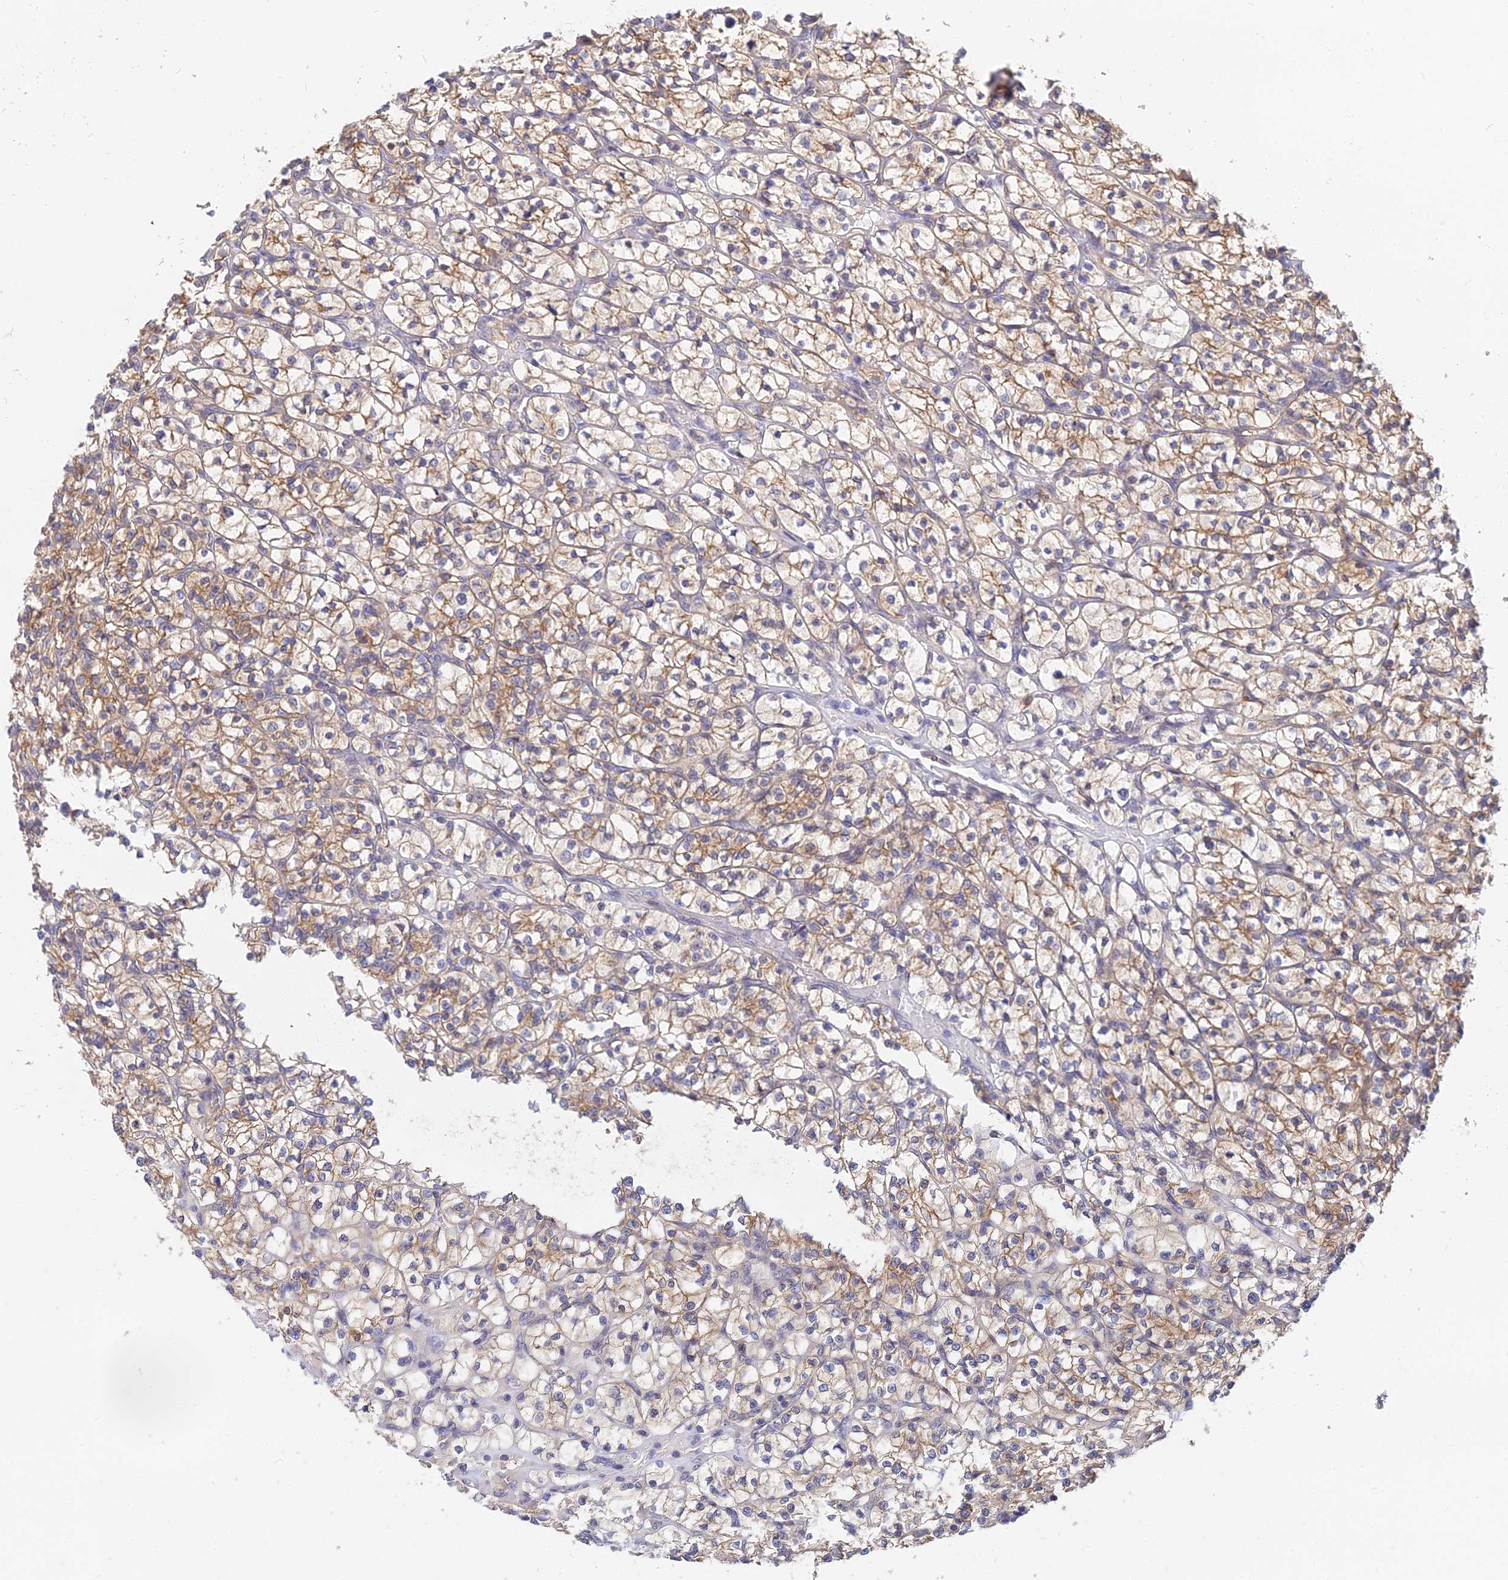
{"staining": {"intensity": "moderate", "quantity": "25%-75%", "location": "cytoplasmic/membranous"}, "tissue": "renal cancer", "cell_type": "Tumor cells", "image_type": "cancer", "snomed": [{"axis": "morphology", "description": "Adenocarcinoma, NOS"}, {"axis": "topography", "description": "Kidney"}], "caption": "Approximately 25%-75% of tumor cells in renal cancer (adenocarcinoma) demonstrate moderate cytoplasmic/membranous protein expression as visualized by brown immunohistochemical staining.", "gene": "B3GALT4", "patient": {"sex": "female", "age": 64}}